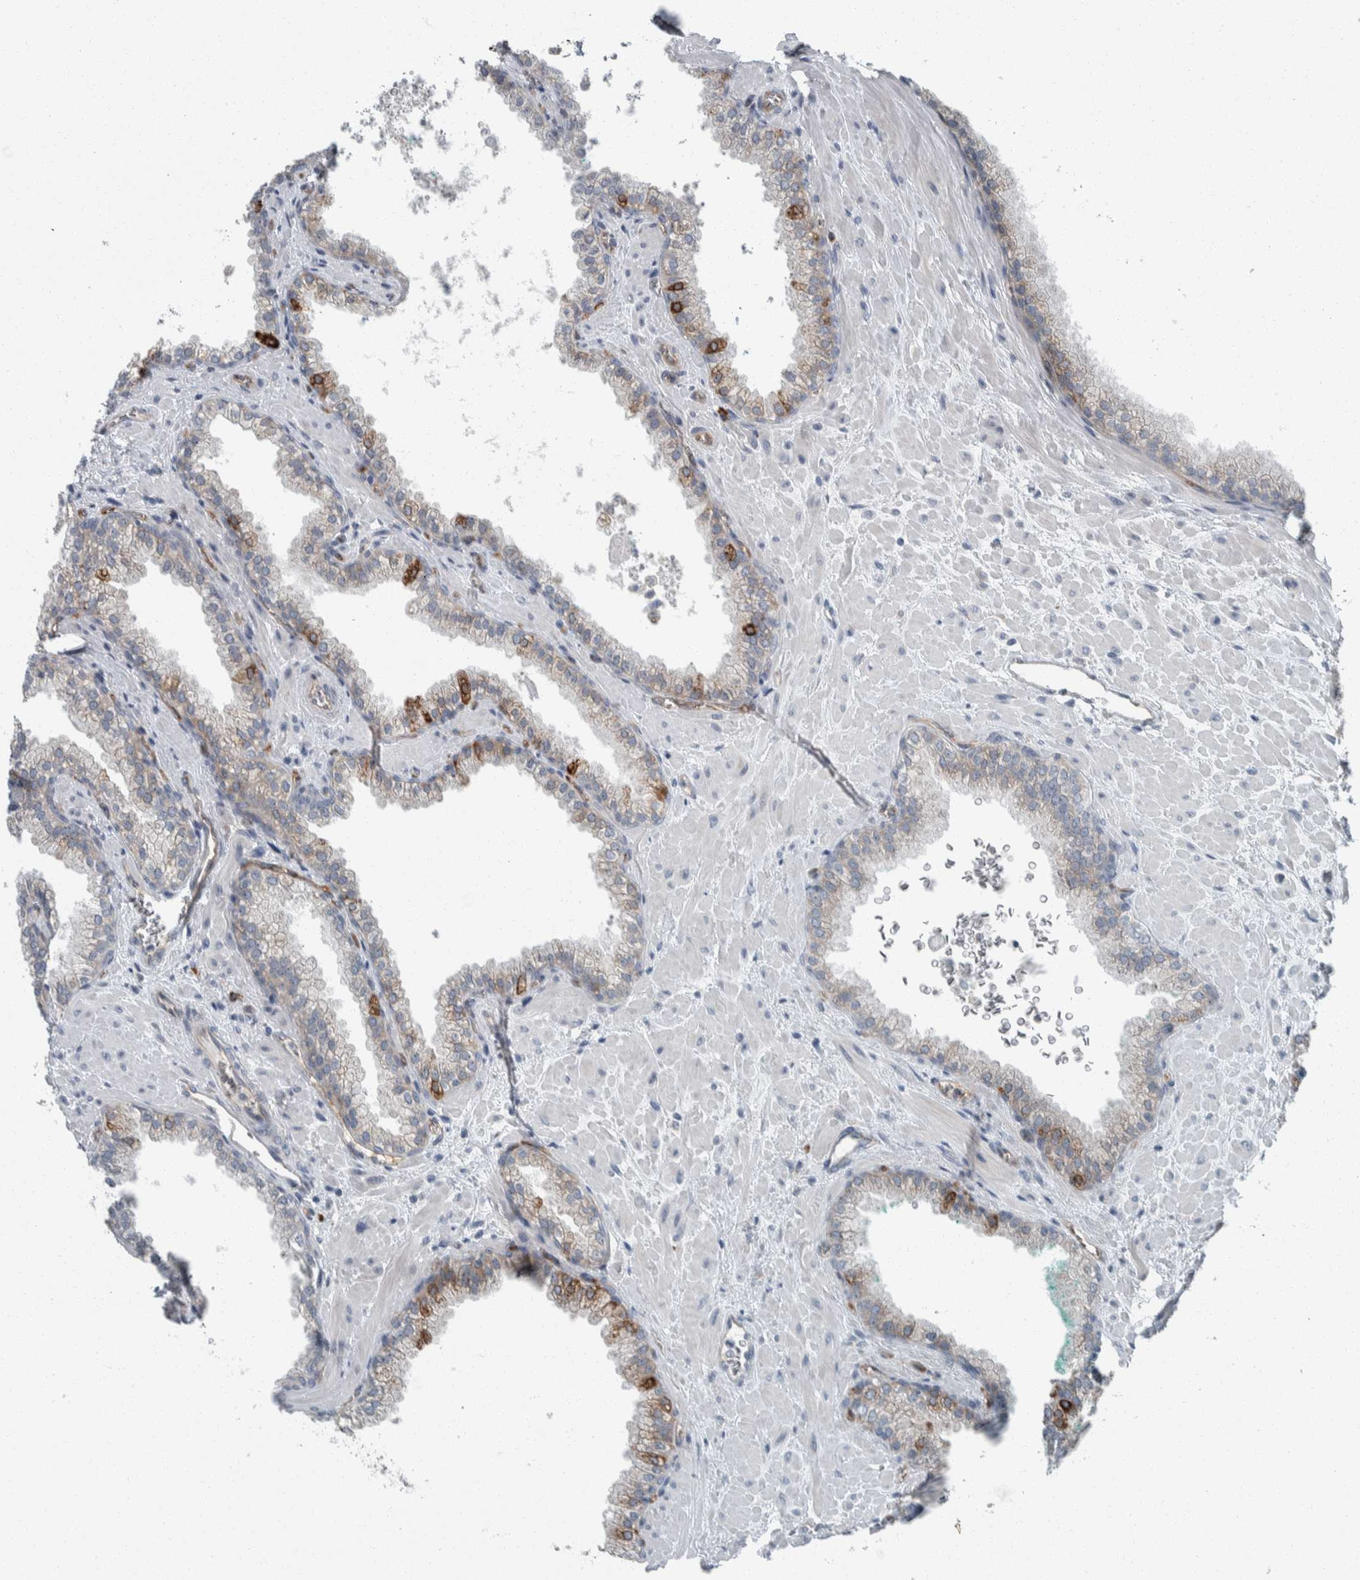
{"staining": {"intensity": "moderate", "quantity": "<25%", "location": "cytoplasmic/membranous"}, "tissue": "prostate cancer", "cell_type": "Tumor cells", "image_type": "cancer", "snomed": [{"axis": "morphology", "description": "Adenocarcinoma, Low grade"}, {"axis": "topography", "description": "Prostate"}], "caption": "Immunohistochemistry (DAB) staining of human low-grade adenocarcinoma (prostate) displays moderate cytoplasmic/membranous protein positivity in approximately <25% of tumor cells. The protein is shown in brown color, while the nuclei are stained blue.", "gene": "USP25", "patient": {"sex": "male", "age": 71}}